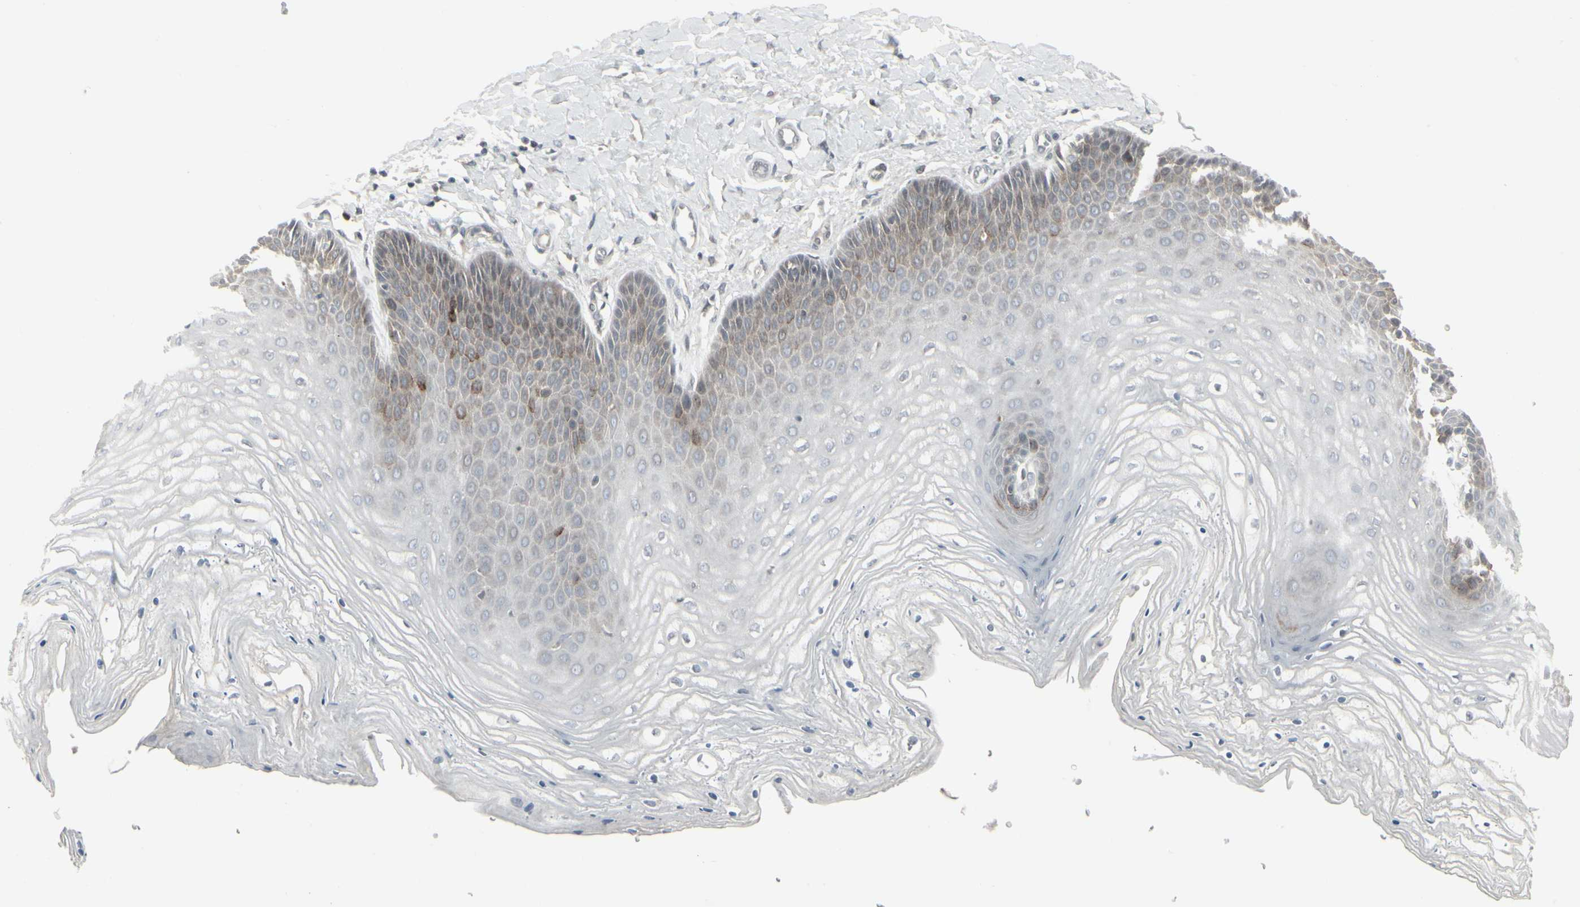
{"staining": {"intensity": "moderate", "quantity": "<25%", "location": "cytoplasmic/membranous"}, "tissue": "vagina", "cell_type": "Squamous epithelial cells", "image_type": "normal", "snomed": [{"axis": "morphology", "description": "Normal tissue, NOS"}, {"axis": "topography", "description": "Vagina"}], "caption": "Immunohistochemical staining of benign human vagina displays <25% levels of moderate cytoplasmic/membranous protein staining in approximately <25% of squamous epithelial cells. (IHC, brightfield microscopy, high magnification).", "gene": "IGFBP6", "patient": {"sex": "female", "age": 68}}